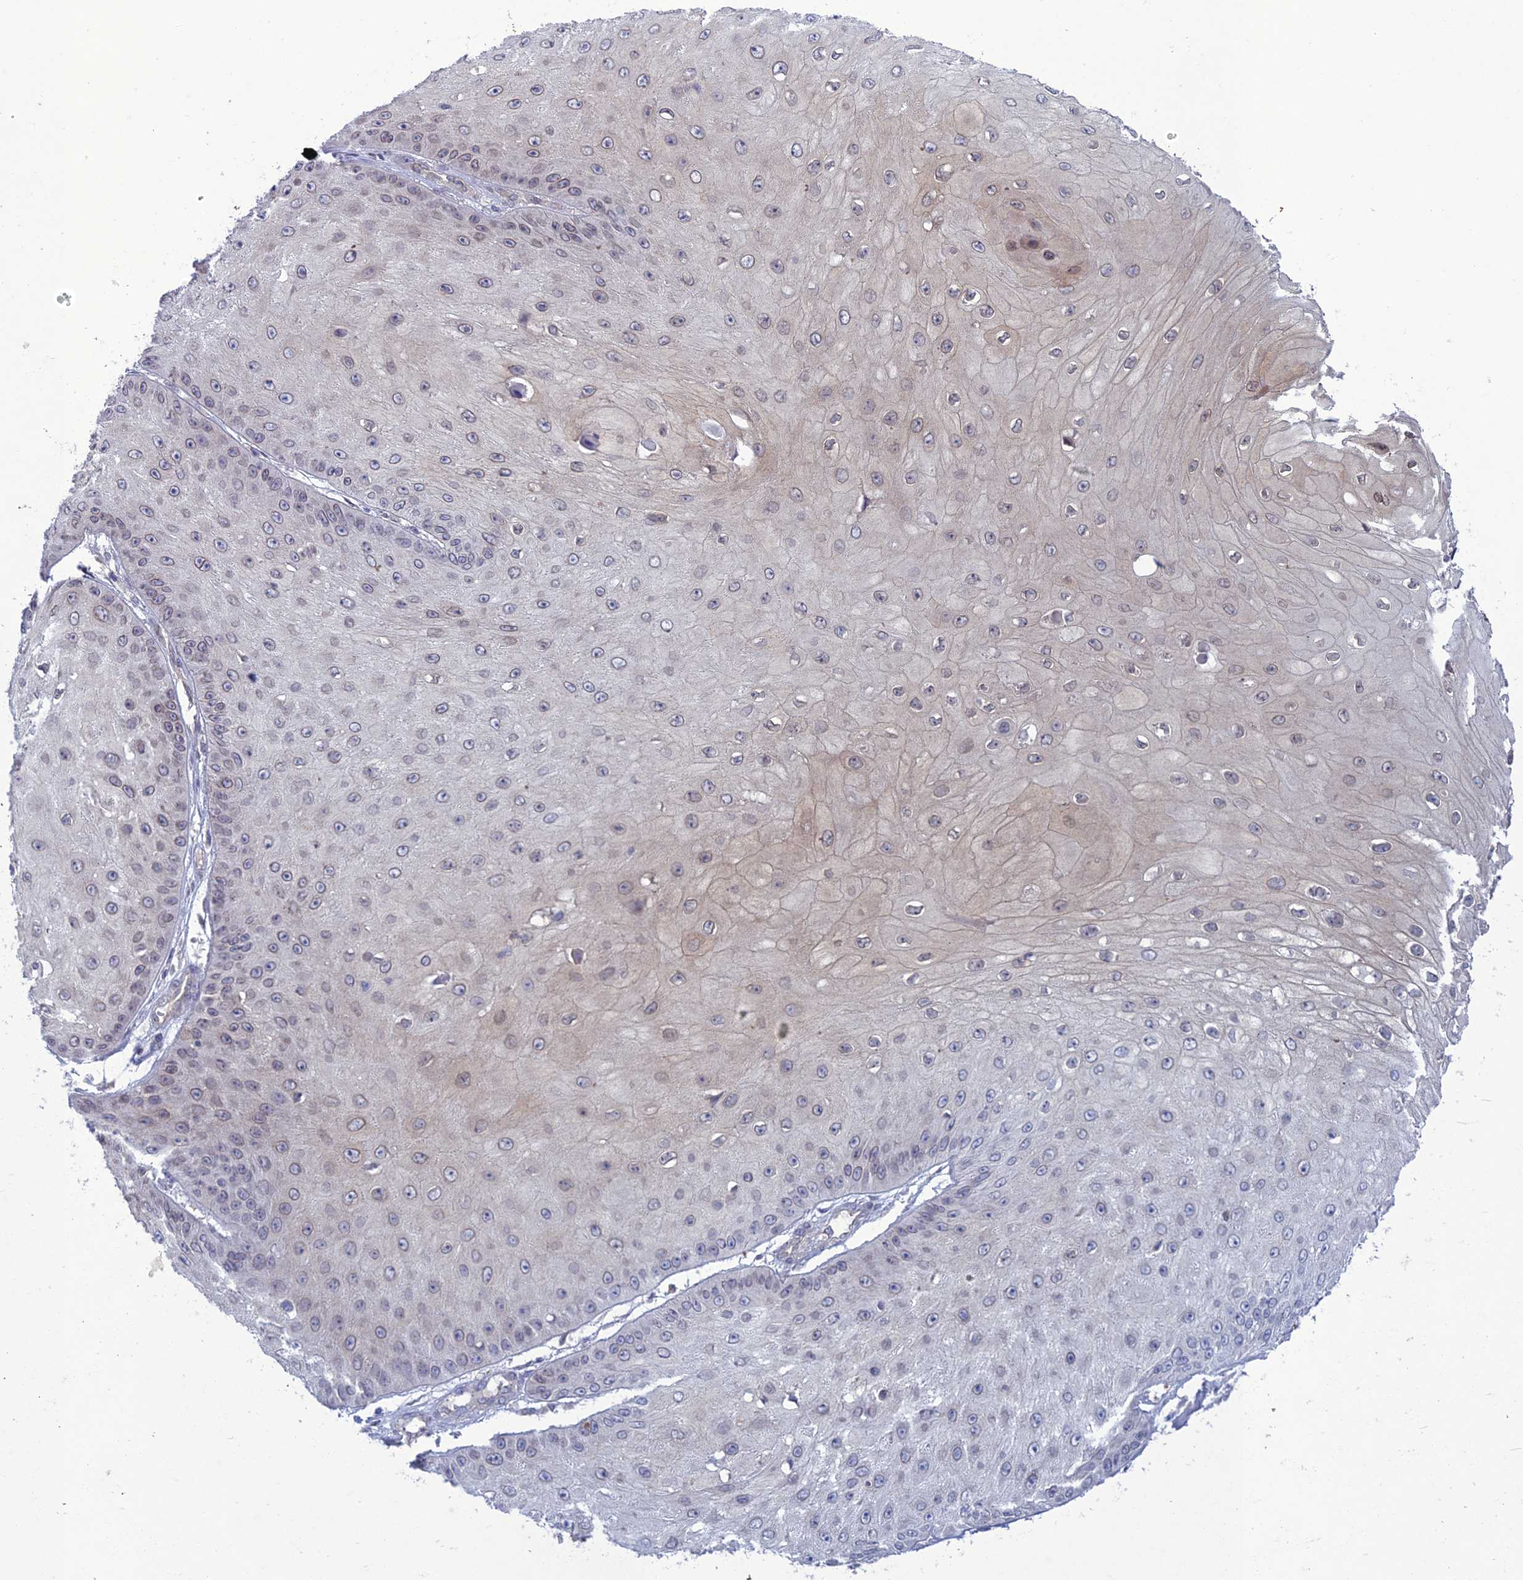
{"staining": {"intensity": "weak", "quantity": "25%-75%", "location": "cytoplasmic/membranous,nuclear"}, "tissue": "skin cancer", "cell_type": "Tumor cells", "image_type": "cancer", "snomed": [{"axis": "morphology", "description": "Squamous cell carcinoma, NOS"}, {"axis": "topography", "description": "Skin"}], "caption": "Skin cancer (squamous cell carcinoma) was stained to show a protein in brown. There is low levels of weak cytoplasmic/membranous and nuclear staining in approximately 25%-75% of tumor cells.", "gene": "WDR46", "patient": {"sex": "male", "age": 70}}